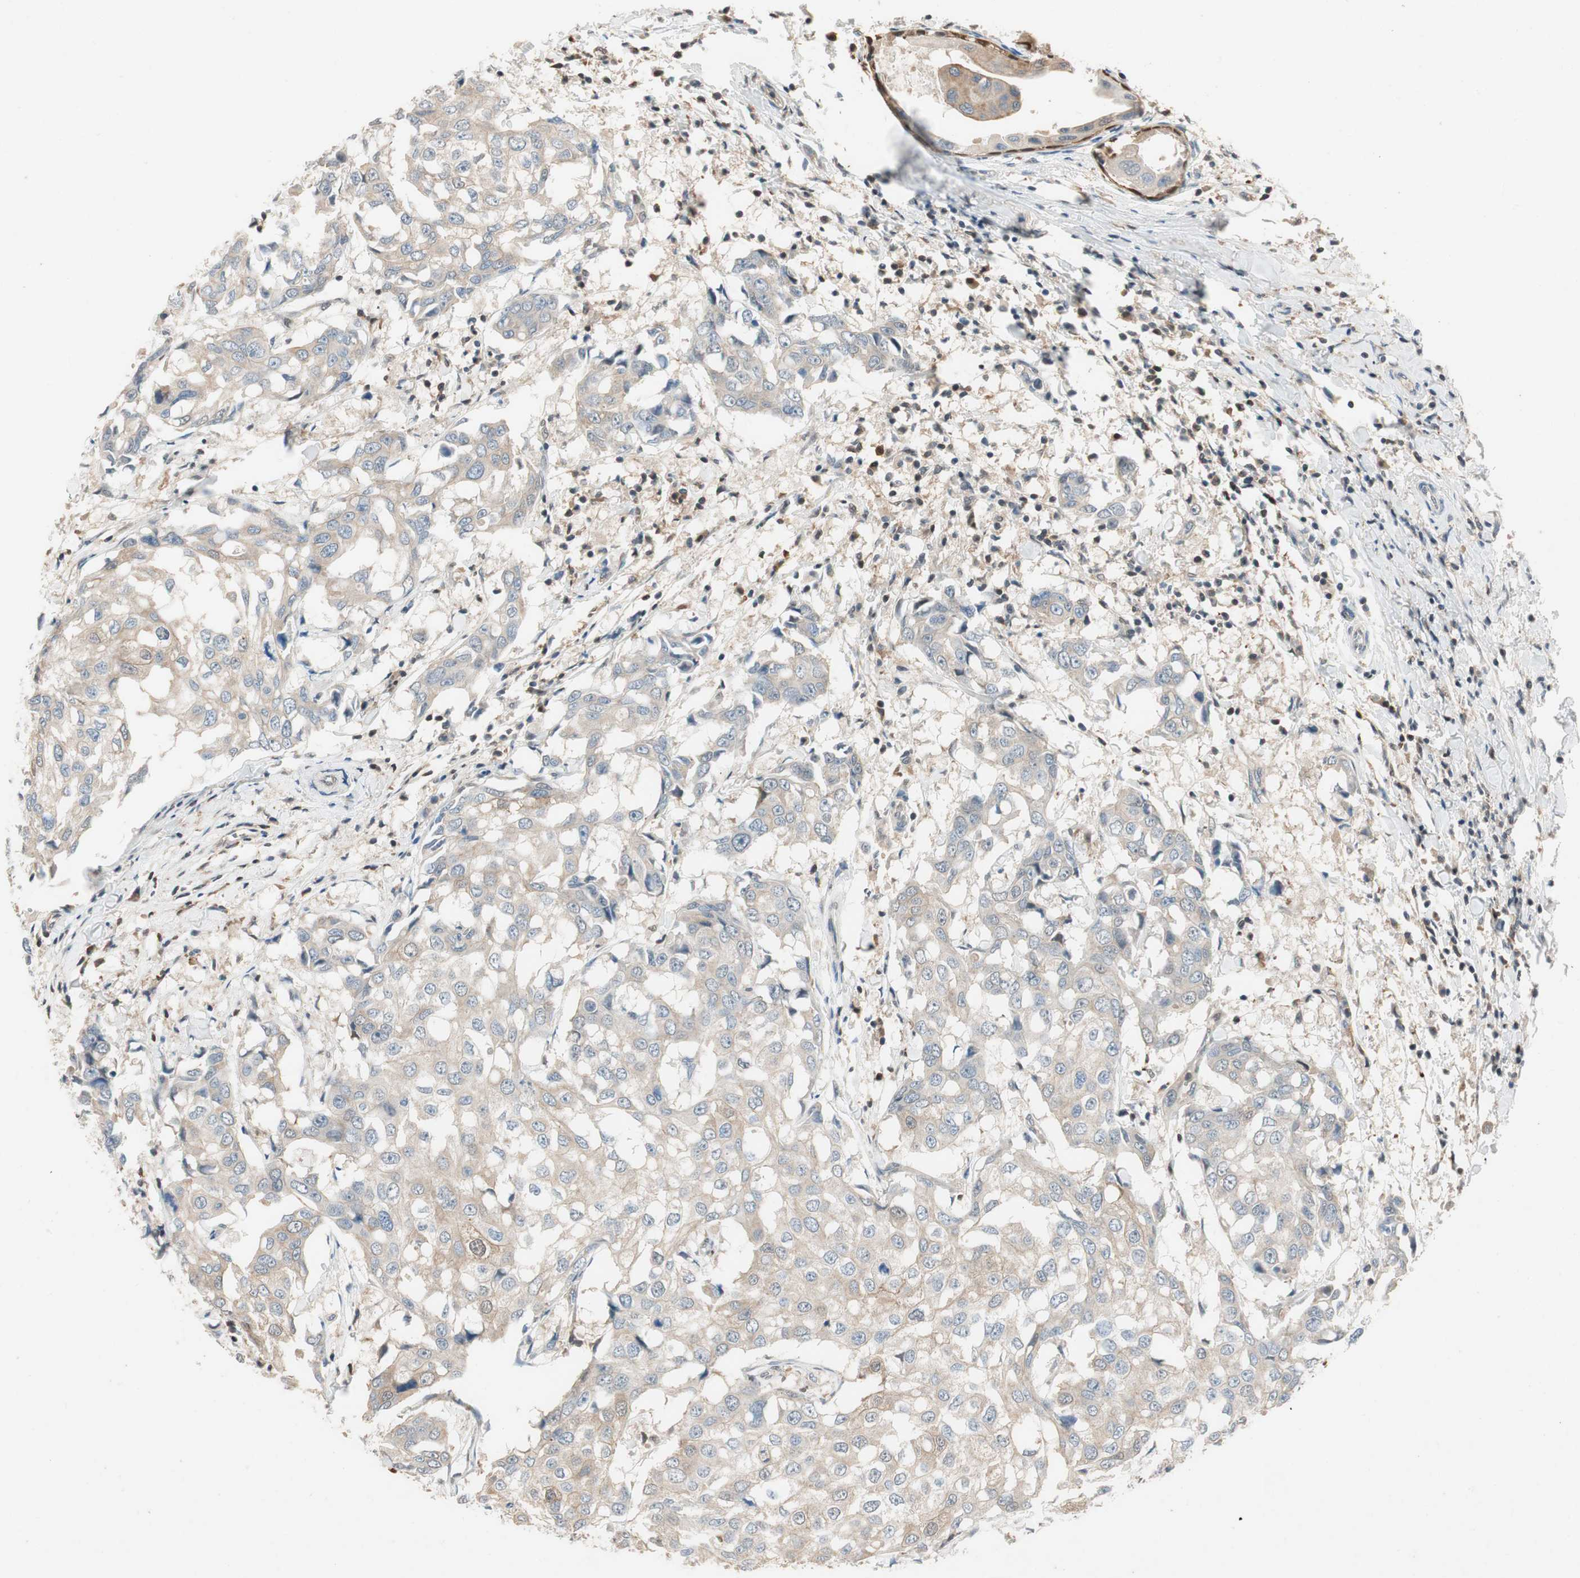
{"staining": {"intensity": "weak", "quantity": ">75%", "location": "cytoplasmic/membranous"}, "tissue": "breast cancer", "cell_type": "Tumor cells", "image_type": "cancer", "snomed": [{"axis": "morphology", "description": "Duct carcinoma"}, {"axis": "topography", "description": "Breast"}], "caption": "A high-resolution micrograph shows immunohistochemistry (IHC) staining of intraductal carcinoma (breast), which displays weak cytoplasmic/membranous staining in about >75% of tumor cells.", "gene": "SERPINB5", "patient": {"sex": "female", "age": 27}}